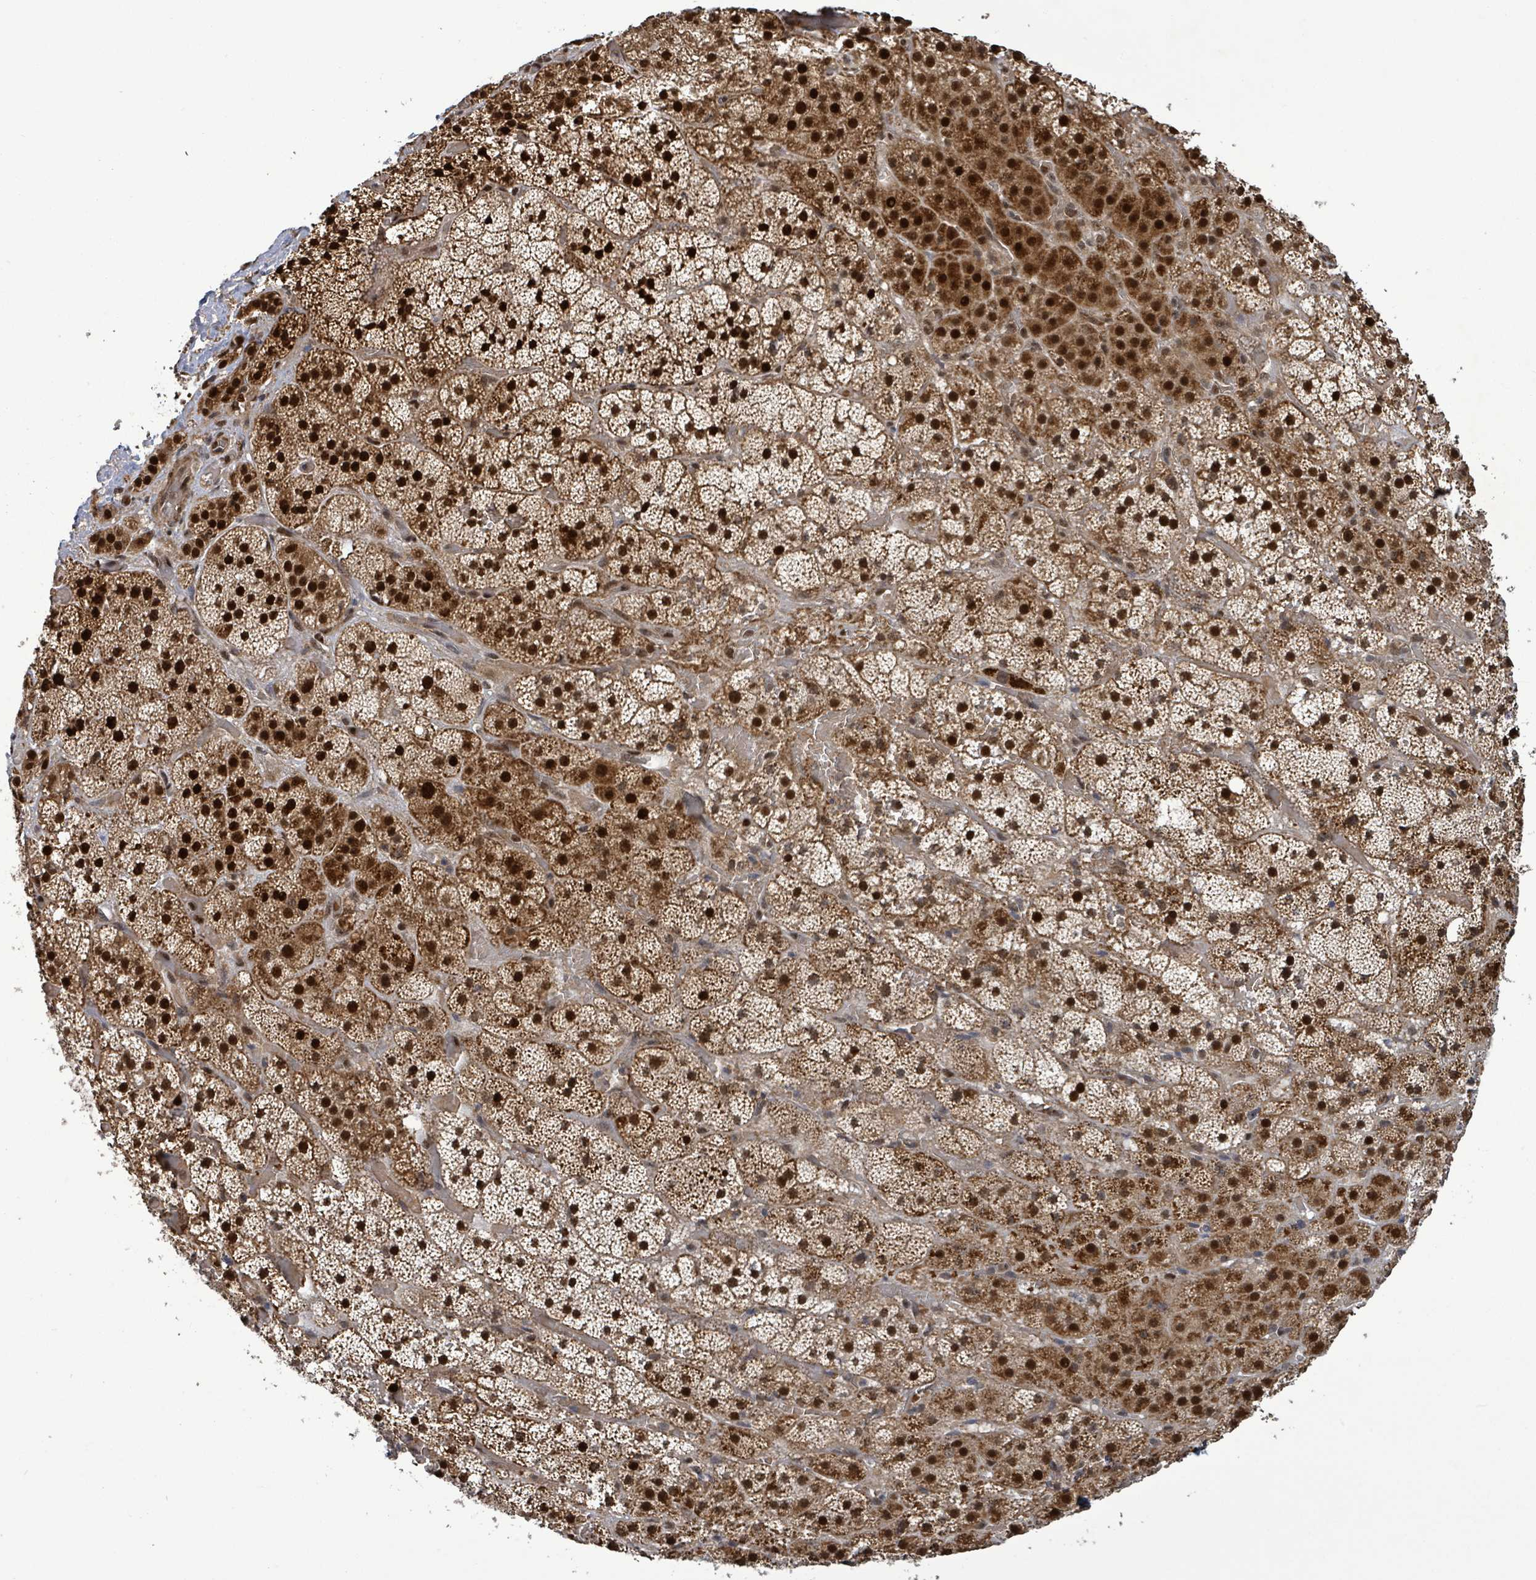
{"staining": {"intensity": "strong", "quantity": ">75%", "location": "cytoplasmic/membranous,nuclear"}, "tissue": "adrenal gland", "cell_type": "Glandular cells", "image_type": "normal", "snomed": [{"axis": "morphology", "description": "Normal tissue, NOS"}, {"axis": "topography", "description": "Adrenal gland"}], "caption": "Adrenal gland stained for a protein demonstrates strong cytoplasmic/membranous,nuclear positivity in glandular cells.", "gene": "PATZ1", "patient": {"sex": "male", "age": 57}}